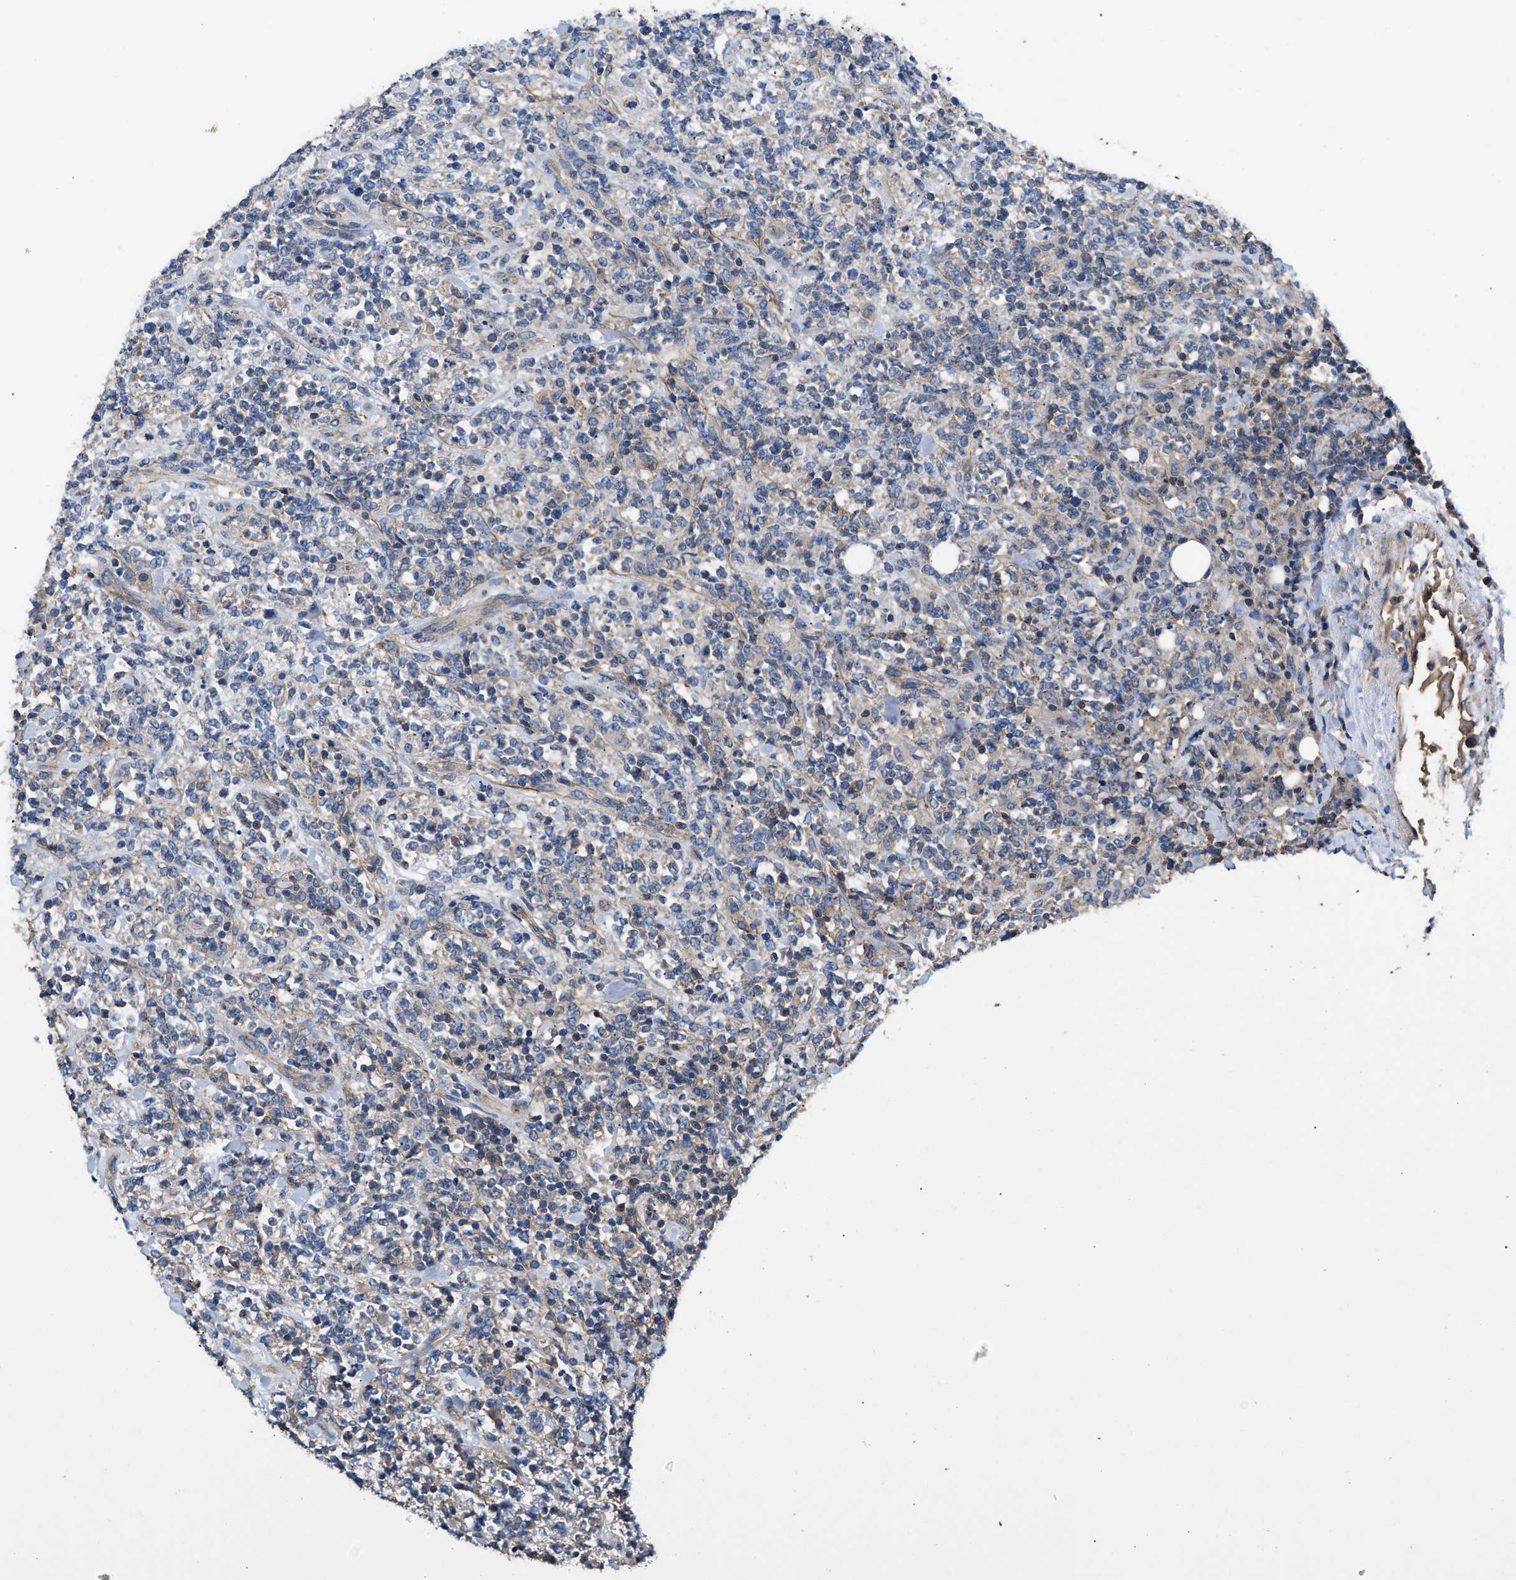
{"staining": {"intensity": "negative", "quantity": "none", "location": "none"}, "tissue": "lymphoma", "cell_type": "Tumor cells", "image_type": "cancer", "snomed": [{"axis": "morphology", "description": "Malignant lymphoma, non-Hodgkin's type, High grade"}, {"axis": "topography", "description": "Soft tissue"}], "caption": "The immunohistochemistry (IHC) image has no significant staining in tumor cells of lymphoma tissue.", "gene": "USP4", "patient": {"sex": "male", "age": 18}}